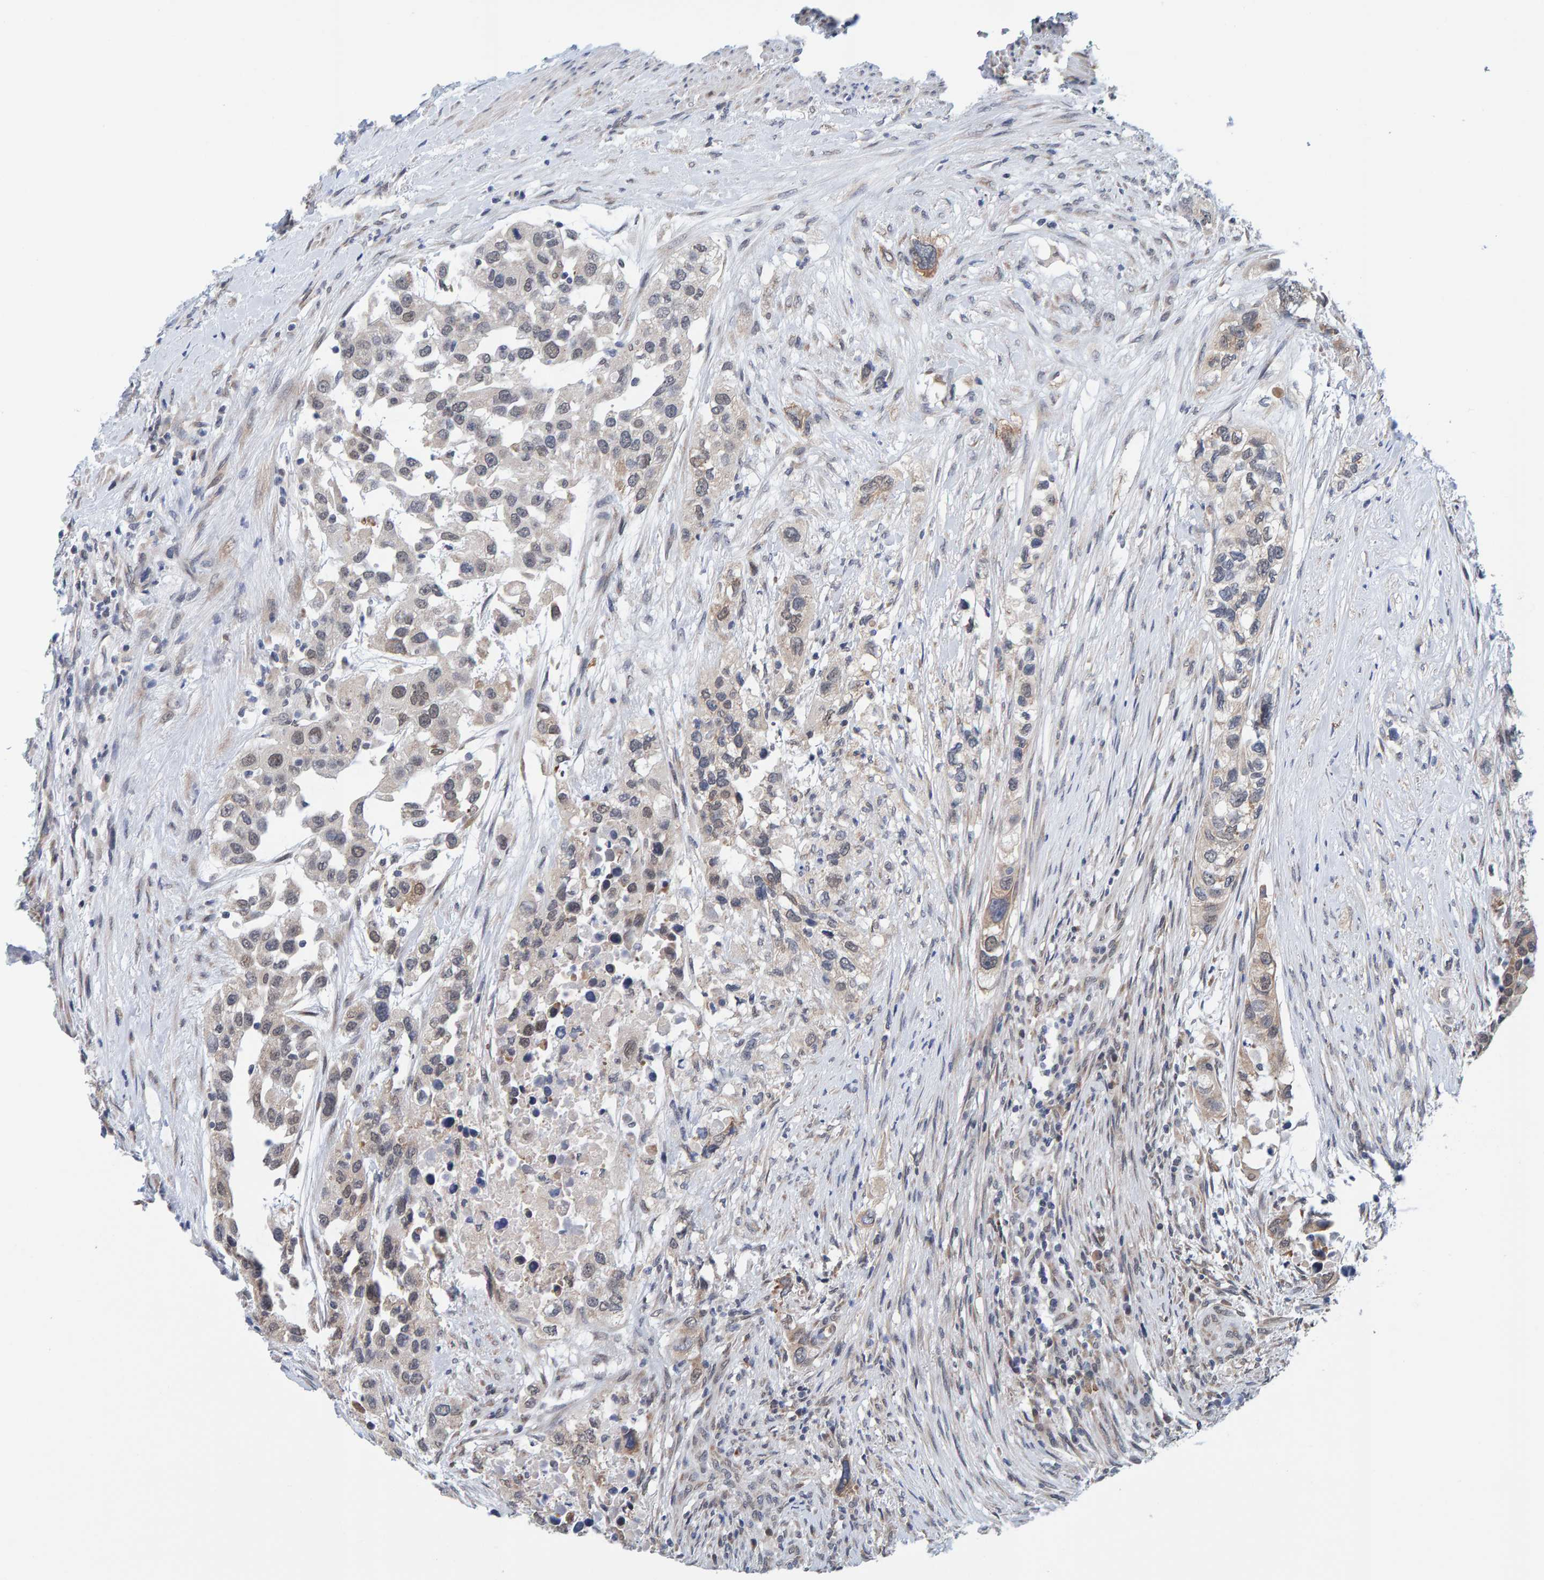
{"staining": {"intensity": "weak", "quantity": "<25%", "location": "nuclear"}, "tissue": "urothelial cancer", "cell_type": "Tumor cells", "image_type": "cancer", "snomed": [{"axis": "morphology", "description": "Urothelial carcinoma, High grade"}, {"axis": "topography", "description": "Urinary bladder"}], "caption": "Tumor cells are negative for brown protein staining in high-grade urothelial carcinoma.", "gene": "SCRN2", "patient": {"sex": "female", "age": 80}}